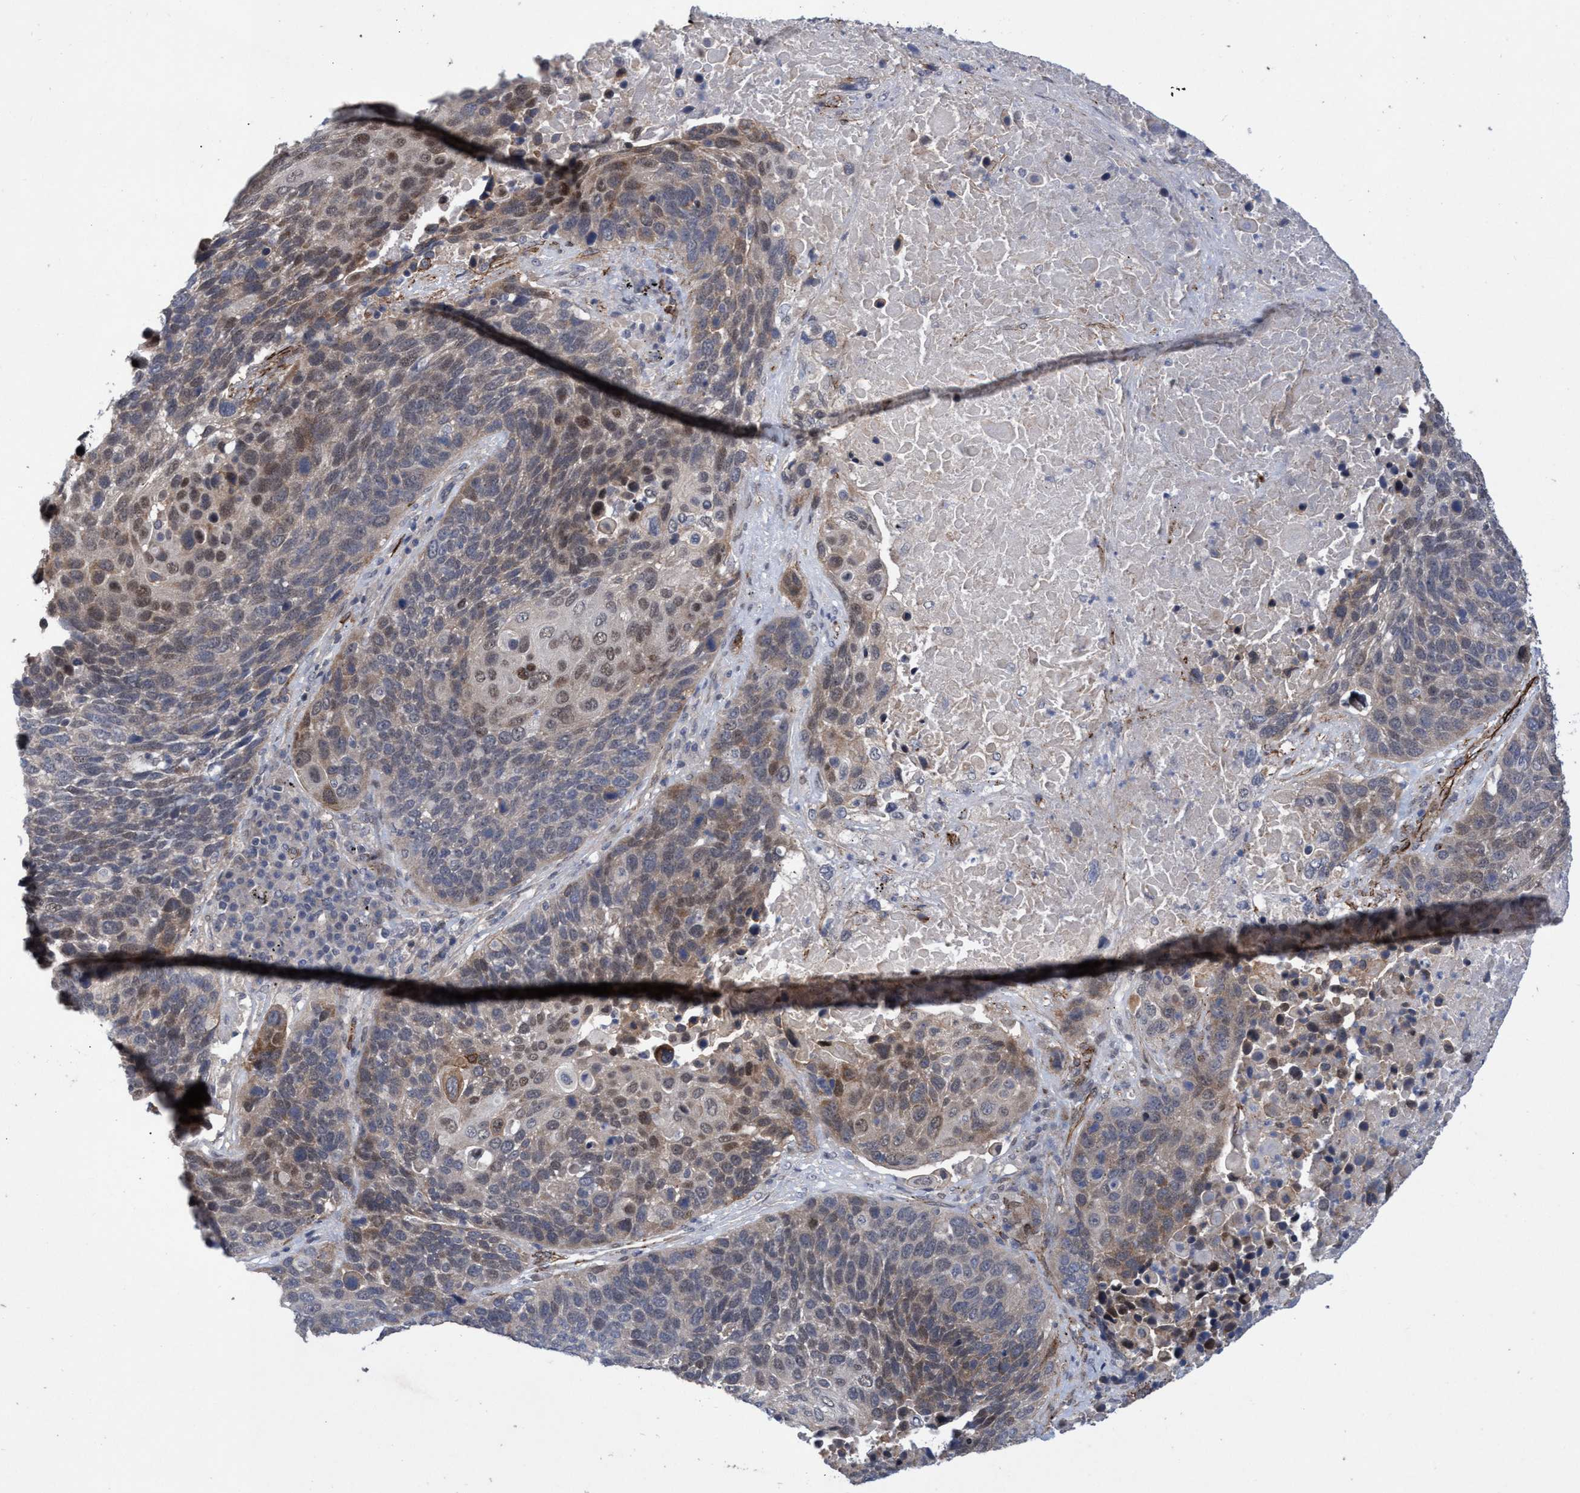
{"staining": {"intensity": "weak", "quantity": "25%-75%", "location": "nuclear"}, "tissue": "lung cancer", "cell_type": "Tumor cells", "image_type": "cancer", "snomed": [{"axis": "morphology", "description": "Squamous cell carcinoma, NOS"}, {"axis": "topography", "description": "Lung"}], "caption": "Lung cancer (squamous cell carcinoma) stained for a protein reveals weak nuclear positivity in tumor cells.", "gene": "ZNF750", "patient": {"sex": "male", "age": 66}}